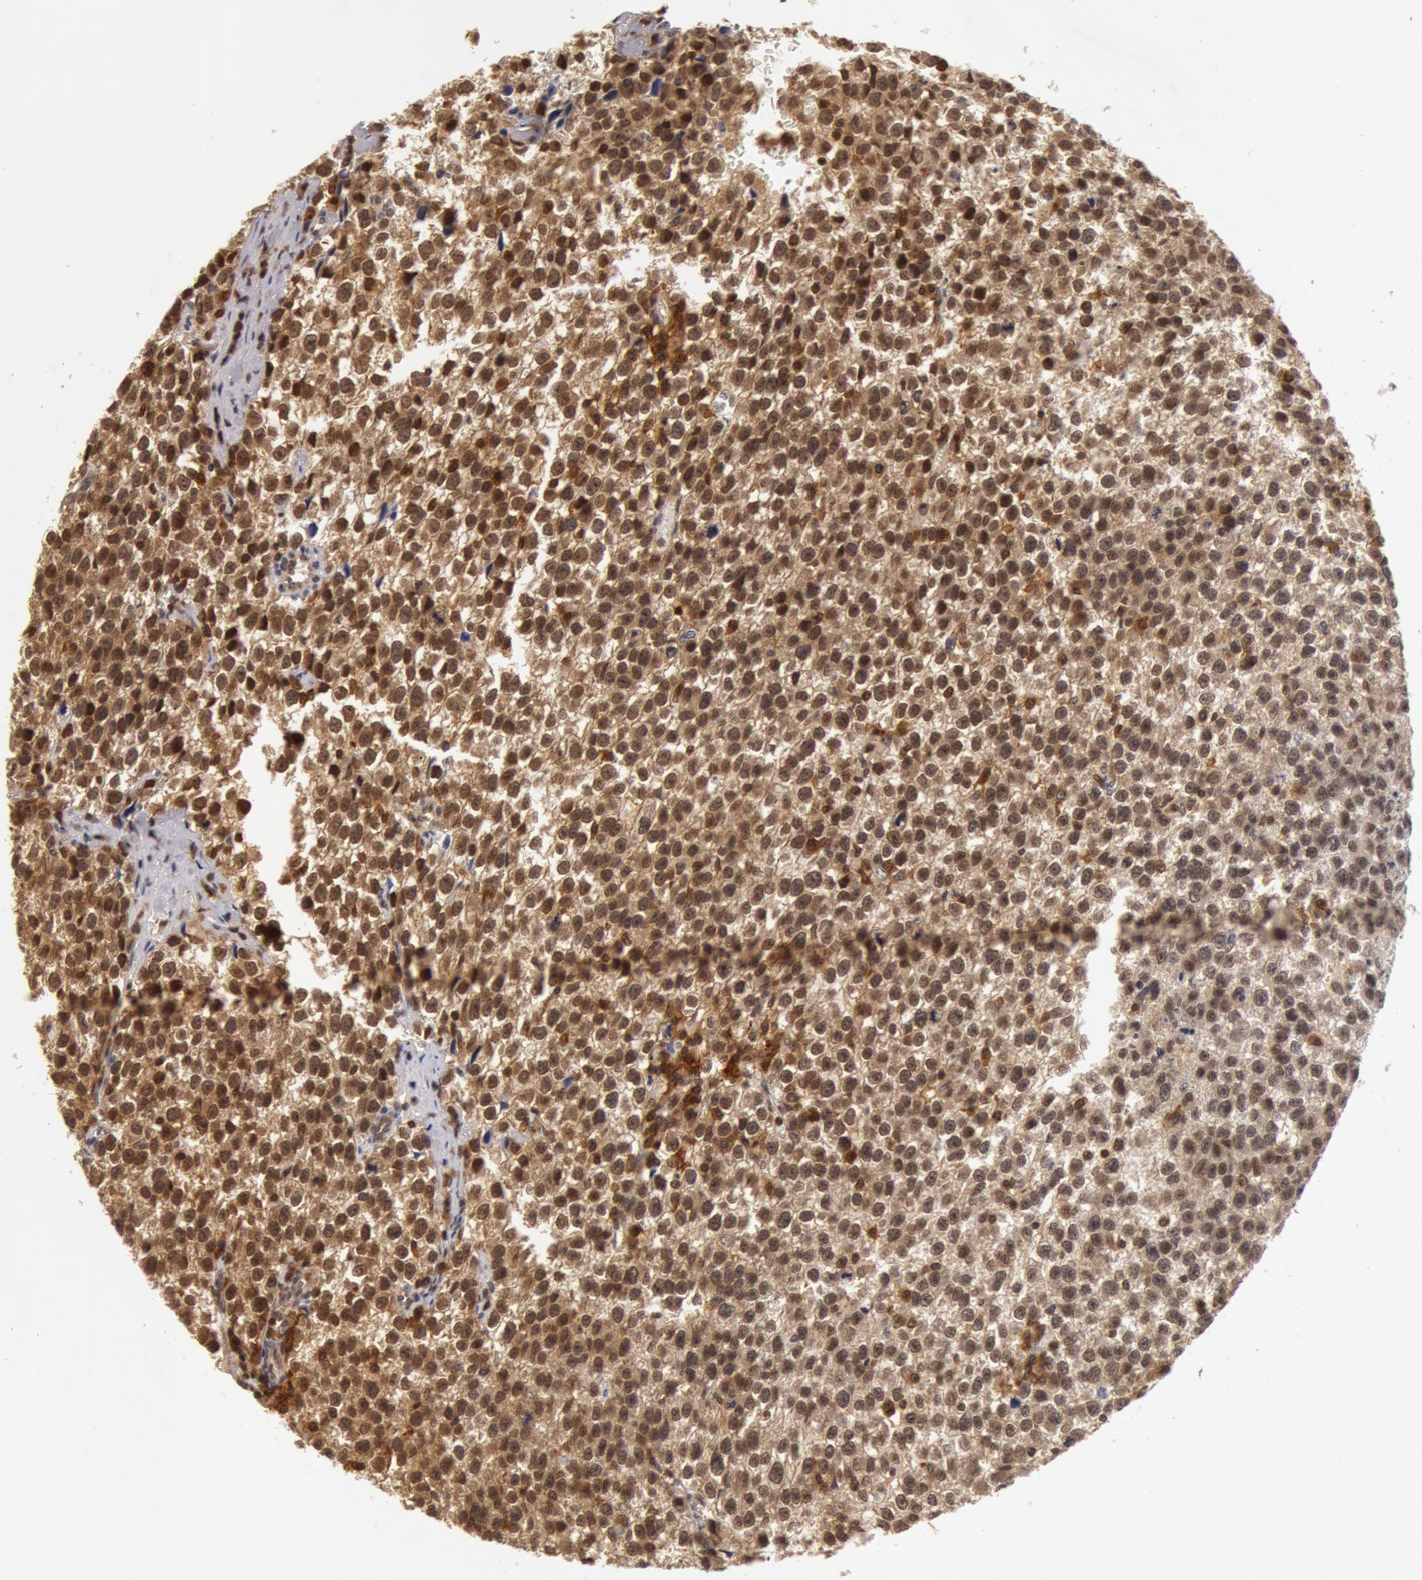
{"staining": {"intensity": "weak", "quantity": ">75%", "location": "cytoplasmic/membranous,nuclear"}, "tissue": "testis cancer", "cell_type": "Tumor cells", "image_type": "cancer", "snomed": [{"axis": "morphology", "description": "Seminoma, NOS"}, {"axis": "topography", "description": "Testis"}], "caption": "A high-resolution image shows immunohistochemistry staining of testis seminoma, which exhibits weak cytoplasmic/membranous and nuclear expression in approximately >75% of tumor cells.", "gene": "ZNF350", "patient": {"sex": "male", "age": 35}}